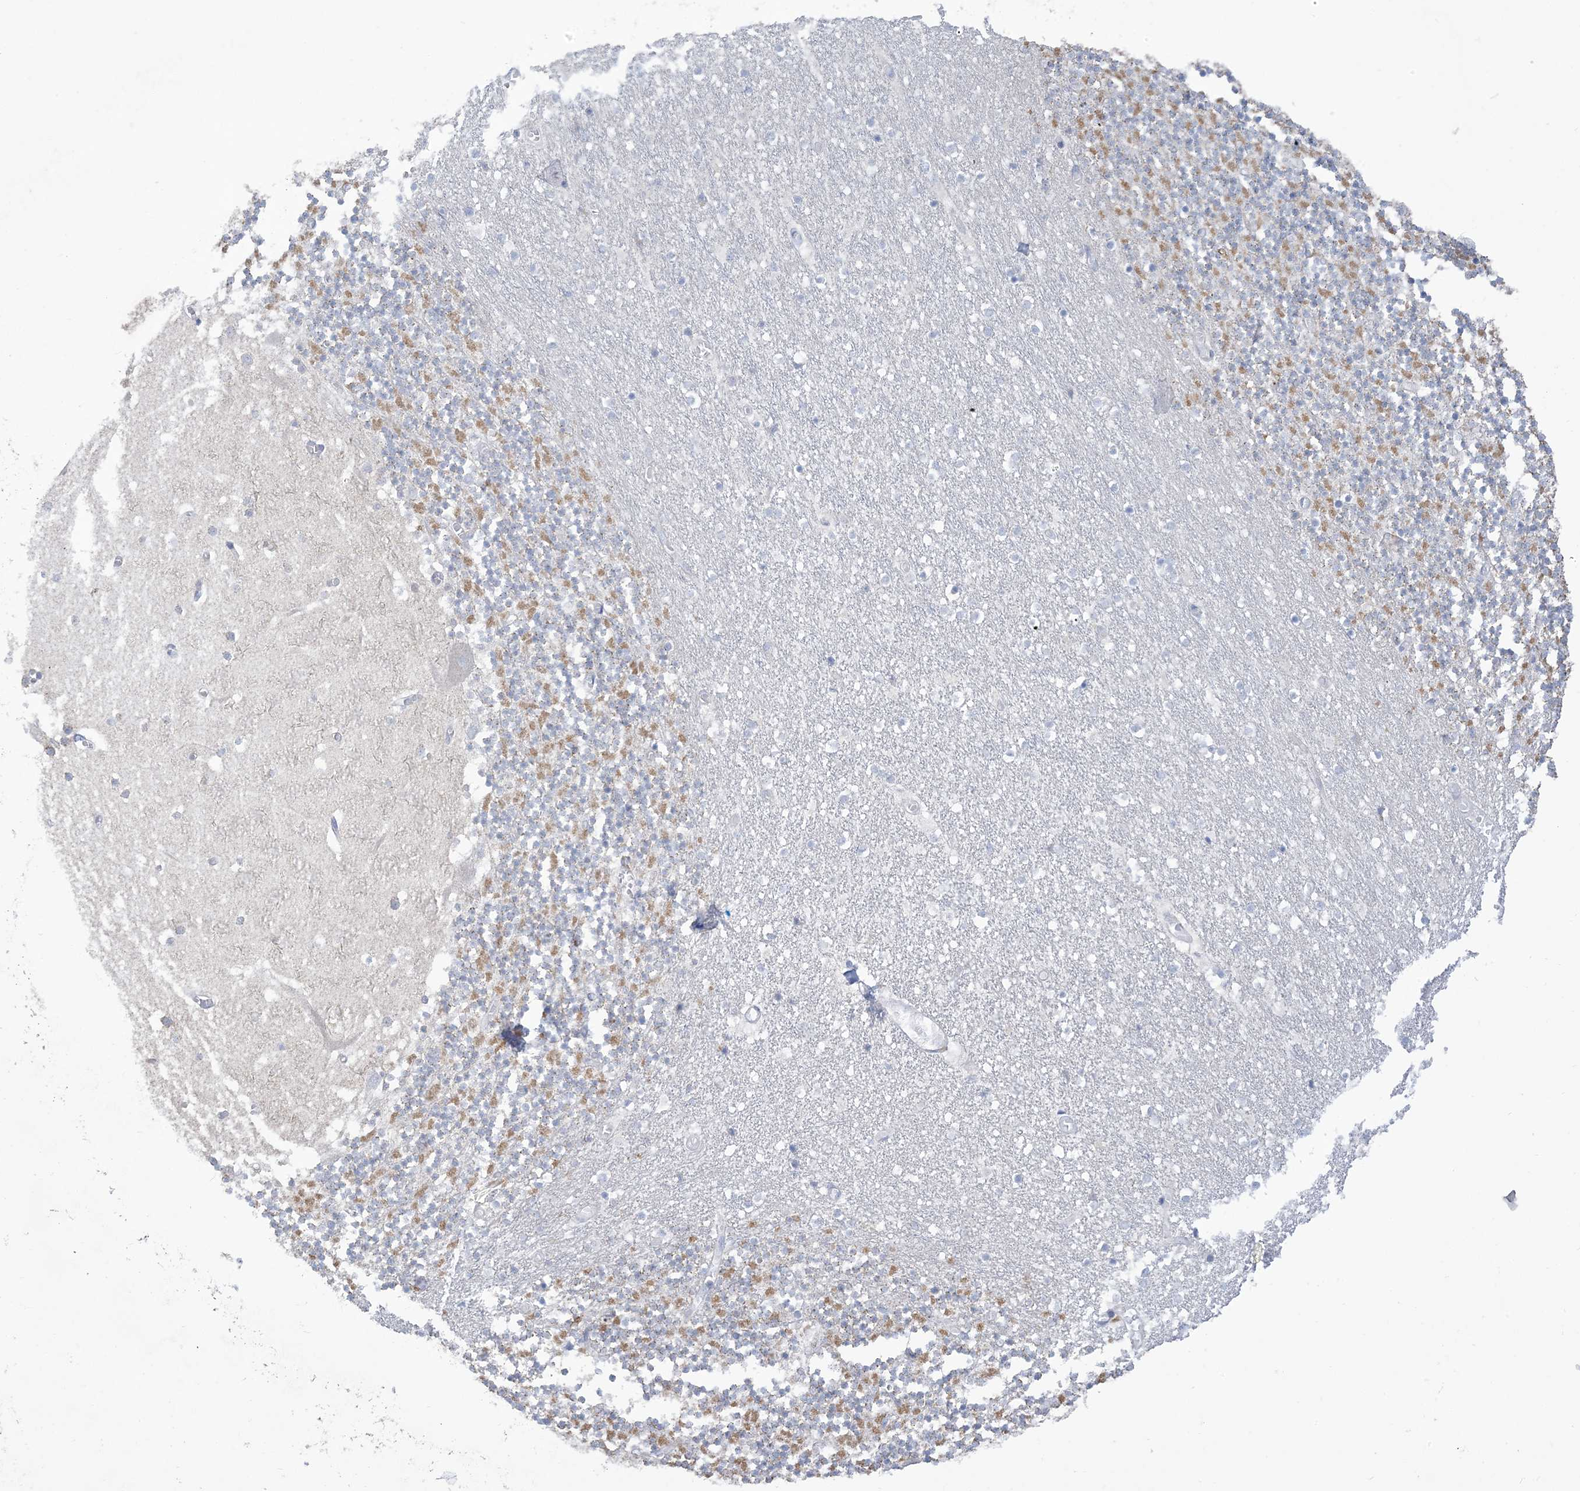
{"staining": {"intensity": "negative", "quantity": "none", "location": "none"}, "tissue": "cerebellum", "cell_type": "Cells in granular layer", "image_type": "normal", "snomed": [{"axis": "morphology", "description": "Normal tissue, NOS"}, {"axis": "topography", "description": "Cerebellum"}], "caption": "There is no significant expression in cells in granular layer of cerebellum. (DAB (3,3'-diaminobenzidine) immunohistochemistry (IHC) visualized using brightfield microscopy, high magnification).", "gene": "MTHFD2L", "patient": {"sex": "female", "age": 28}}